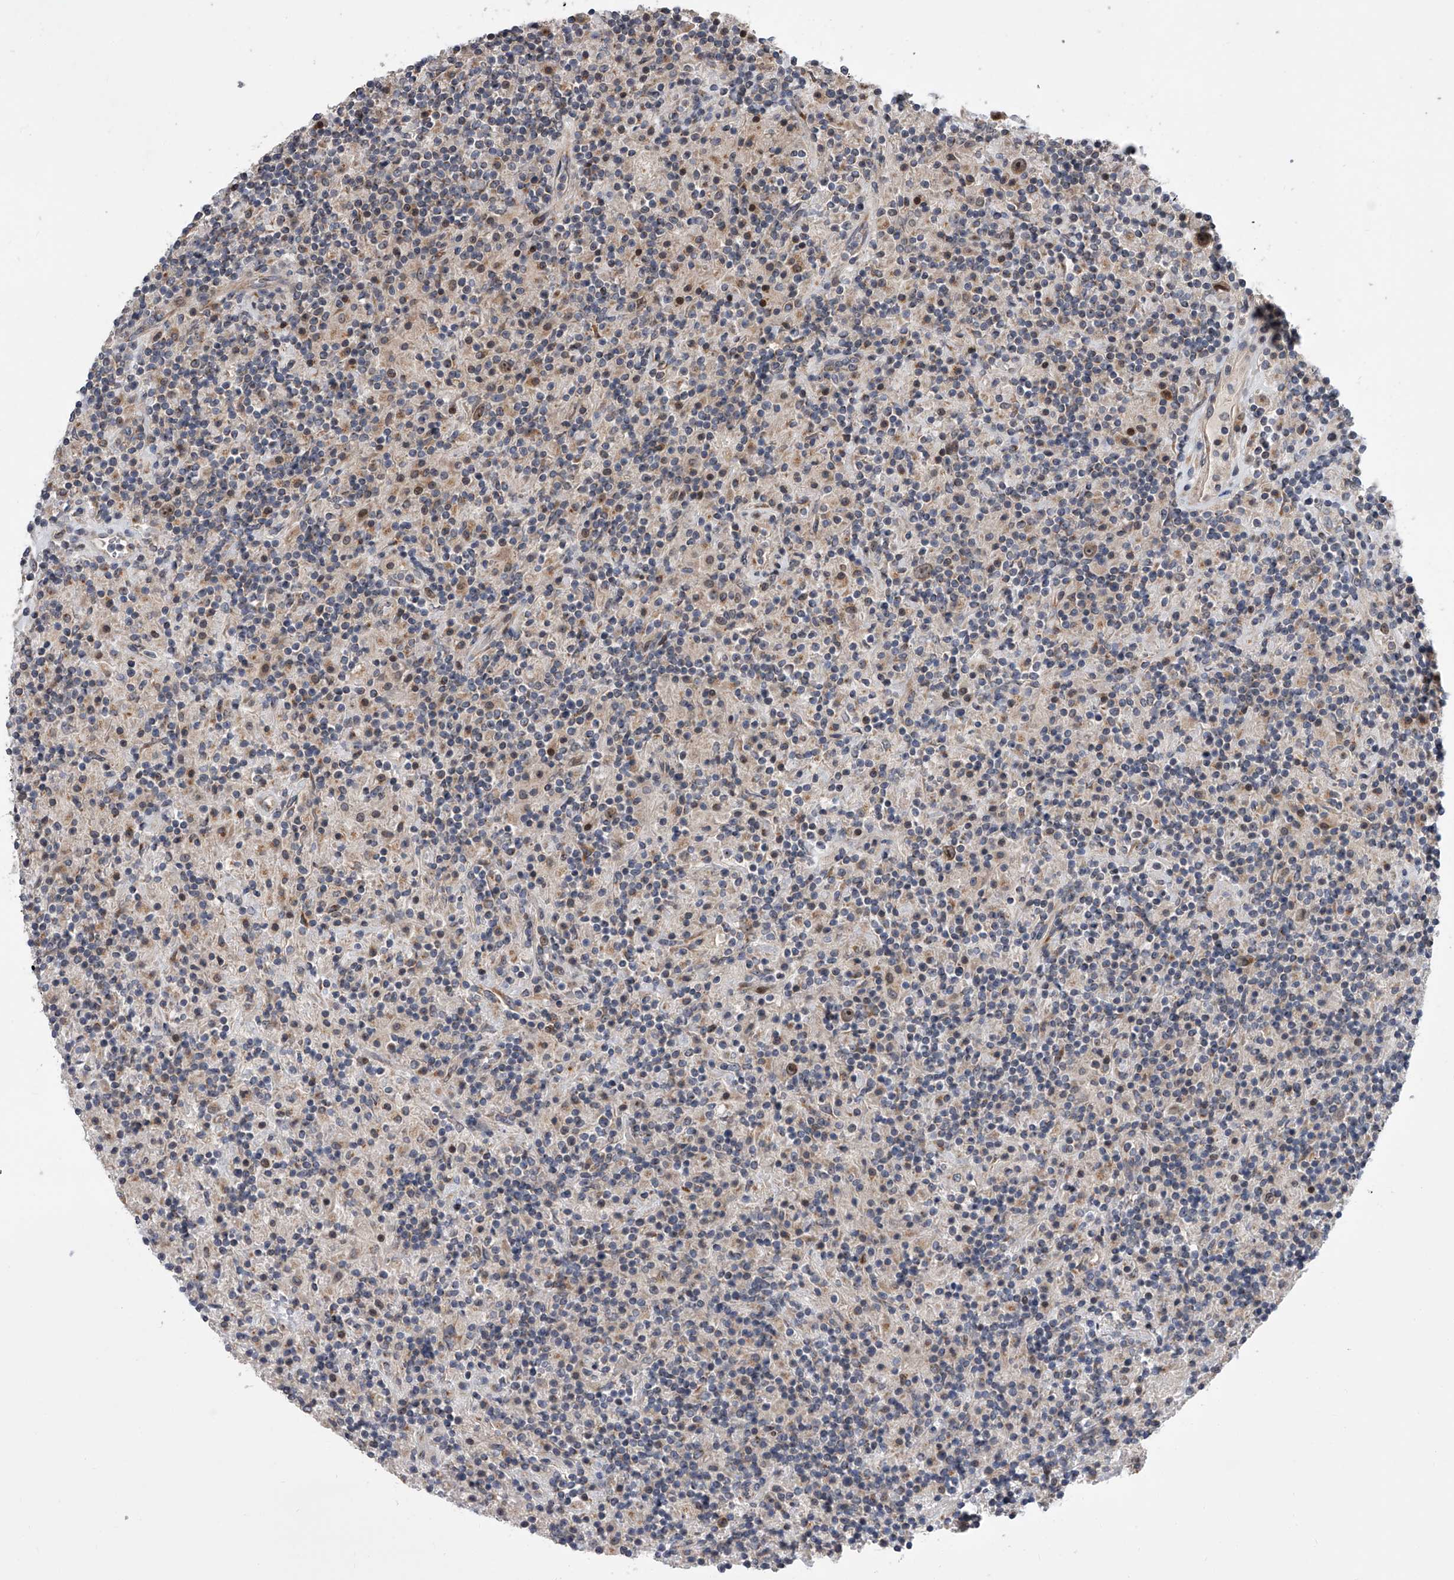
{"staining": {"intensity": "moderate", "quantity": ">75%", "location": "cytoplasmic/membranous,nuclear"}, "tissue": "lymphoma", "cell_type": "Tumor cells", "image_type": "cancer", "snomed": [{"axis": "morphology", "description": "Hodgkin's disease, NOS"}, {"axis": "topography", "description": "Lymph node"}], "caption": "About >75% of tumor cells in lymphoma reveal moderate cytoplasmic/membranous and nuclear protein expression as visualized by brown immunohistochemical staining.", "gene": "DLGAP2", "patient": {"sex": "male", "age": 70}}